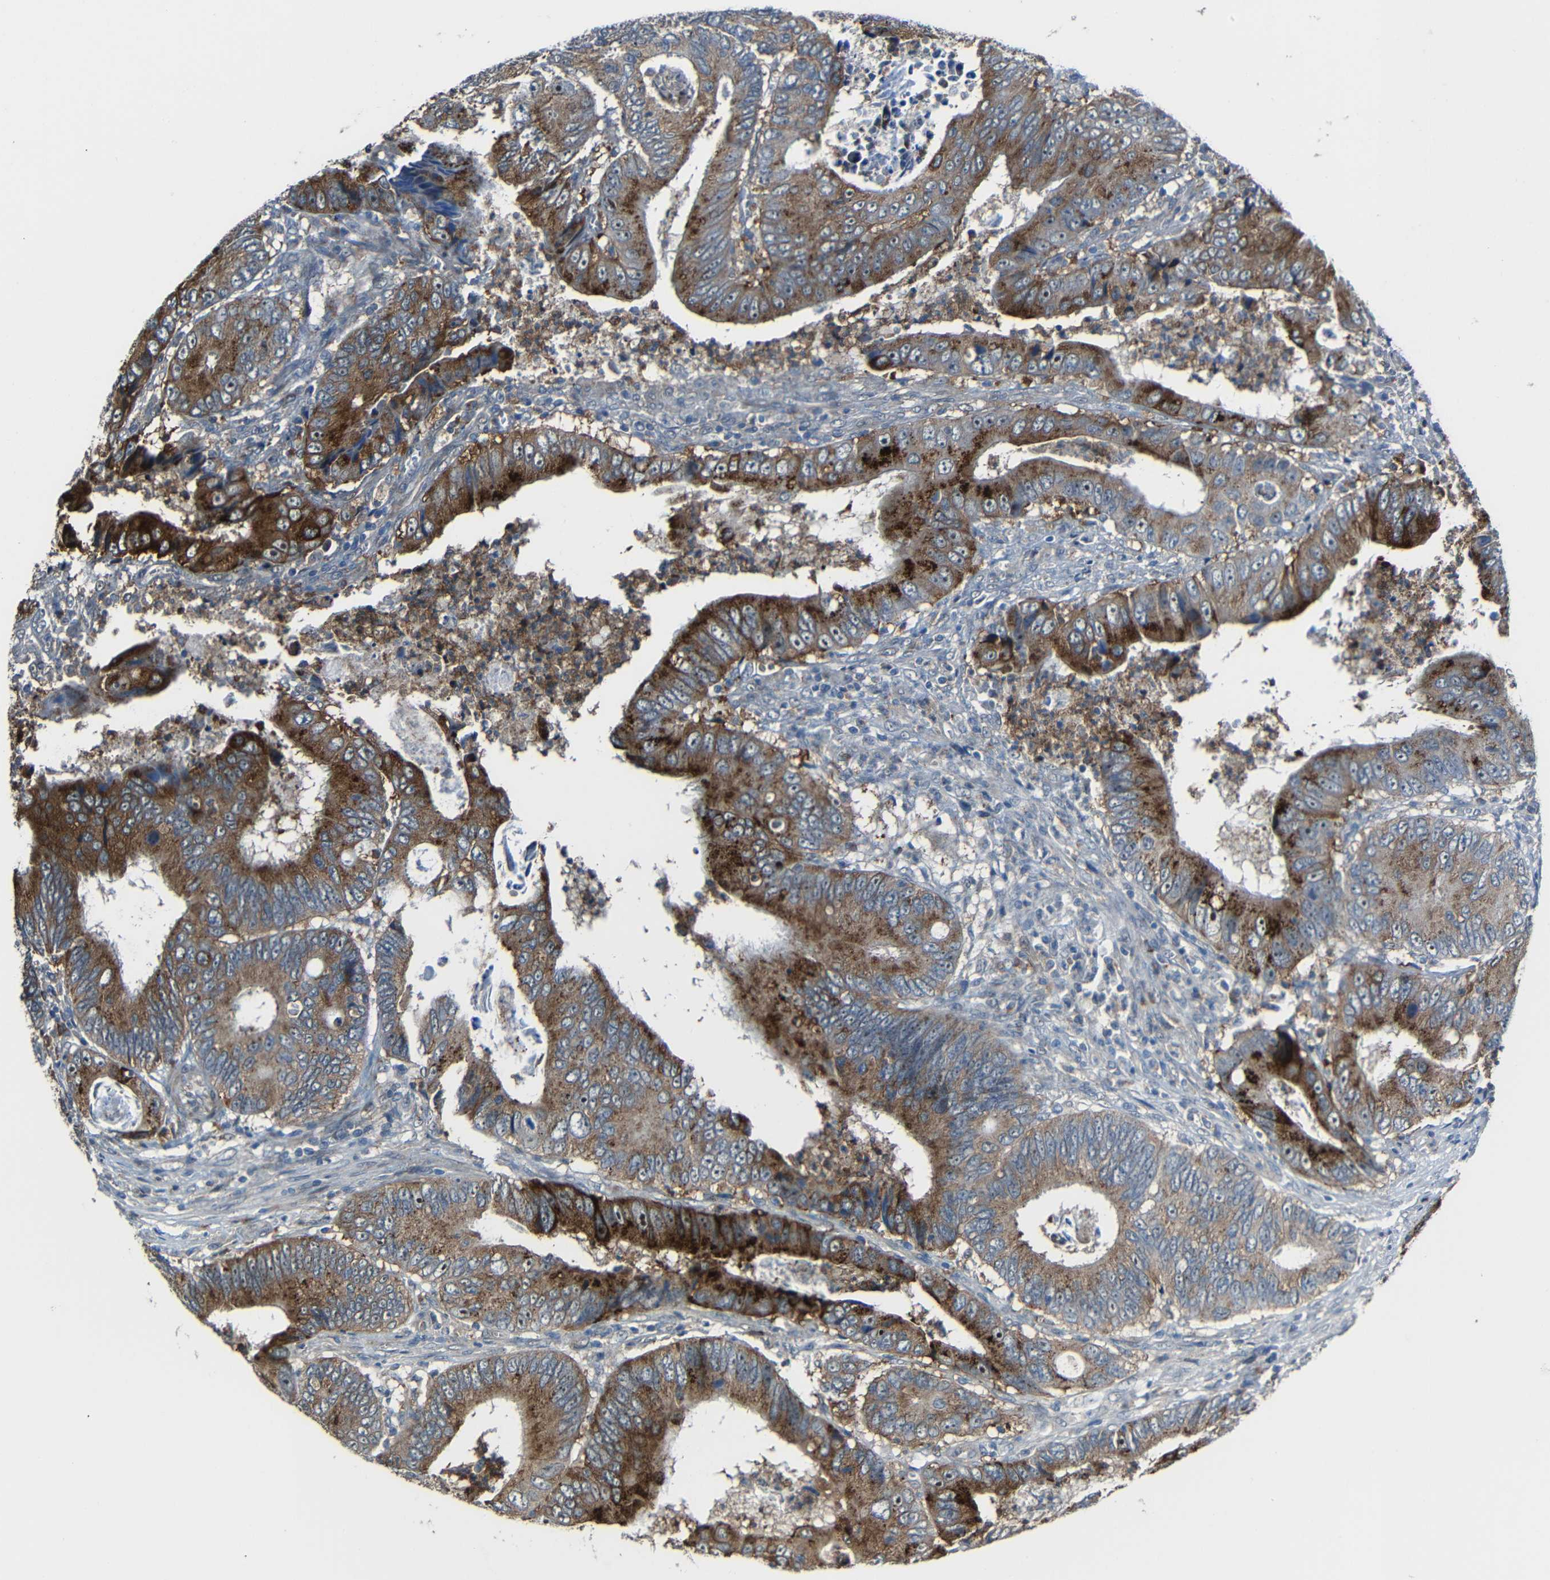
{"staining": {"intensity": "moderate", "quantity": ">75%", "location": "cytoplasmic/membranous"}, "tissue": "colorectal cancer", "cell_type": "Tumor cells", "image_type": "cancer", "snomed": [{"axis": "morphology", "description": "Inflammation, NOS"}, {"axis": "morphology", "description": "Adenocarcinoma, NOS"}, {"axis": "topography", "description": "Colon"}], "caption": "IHC of colorectal adenocarcinoma shows medium levels of moderate cytoplasmic/membranous expression in approximately >75% of tumor cells.", "gene": "DNAJC5", "patient": {"sex": "male", "age": 72}}